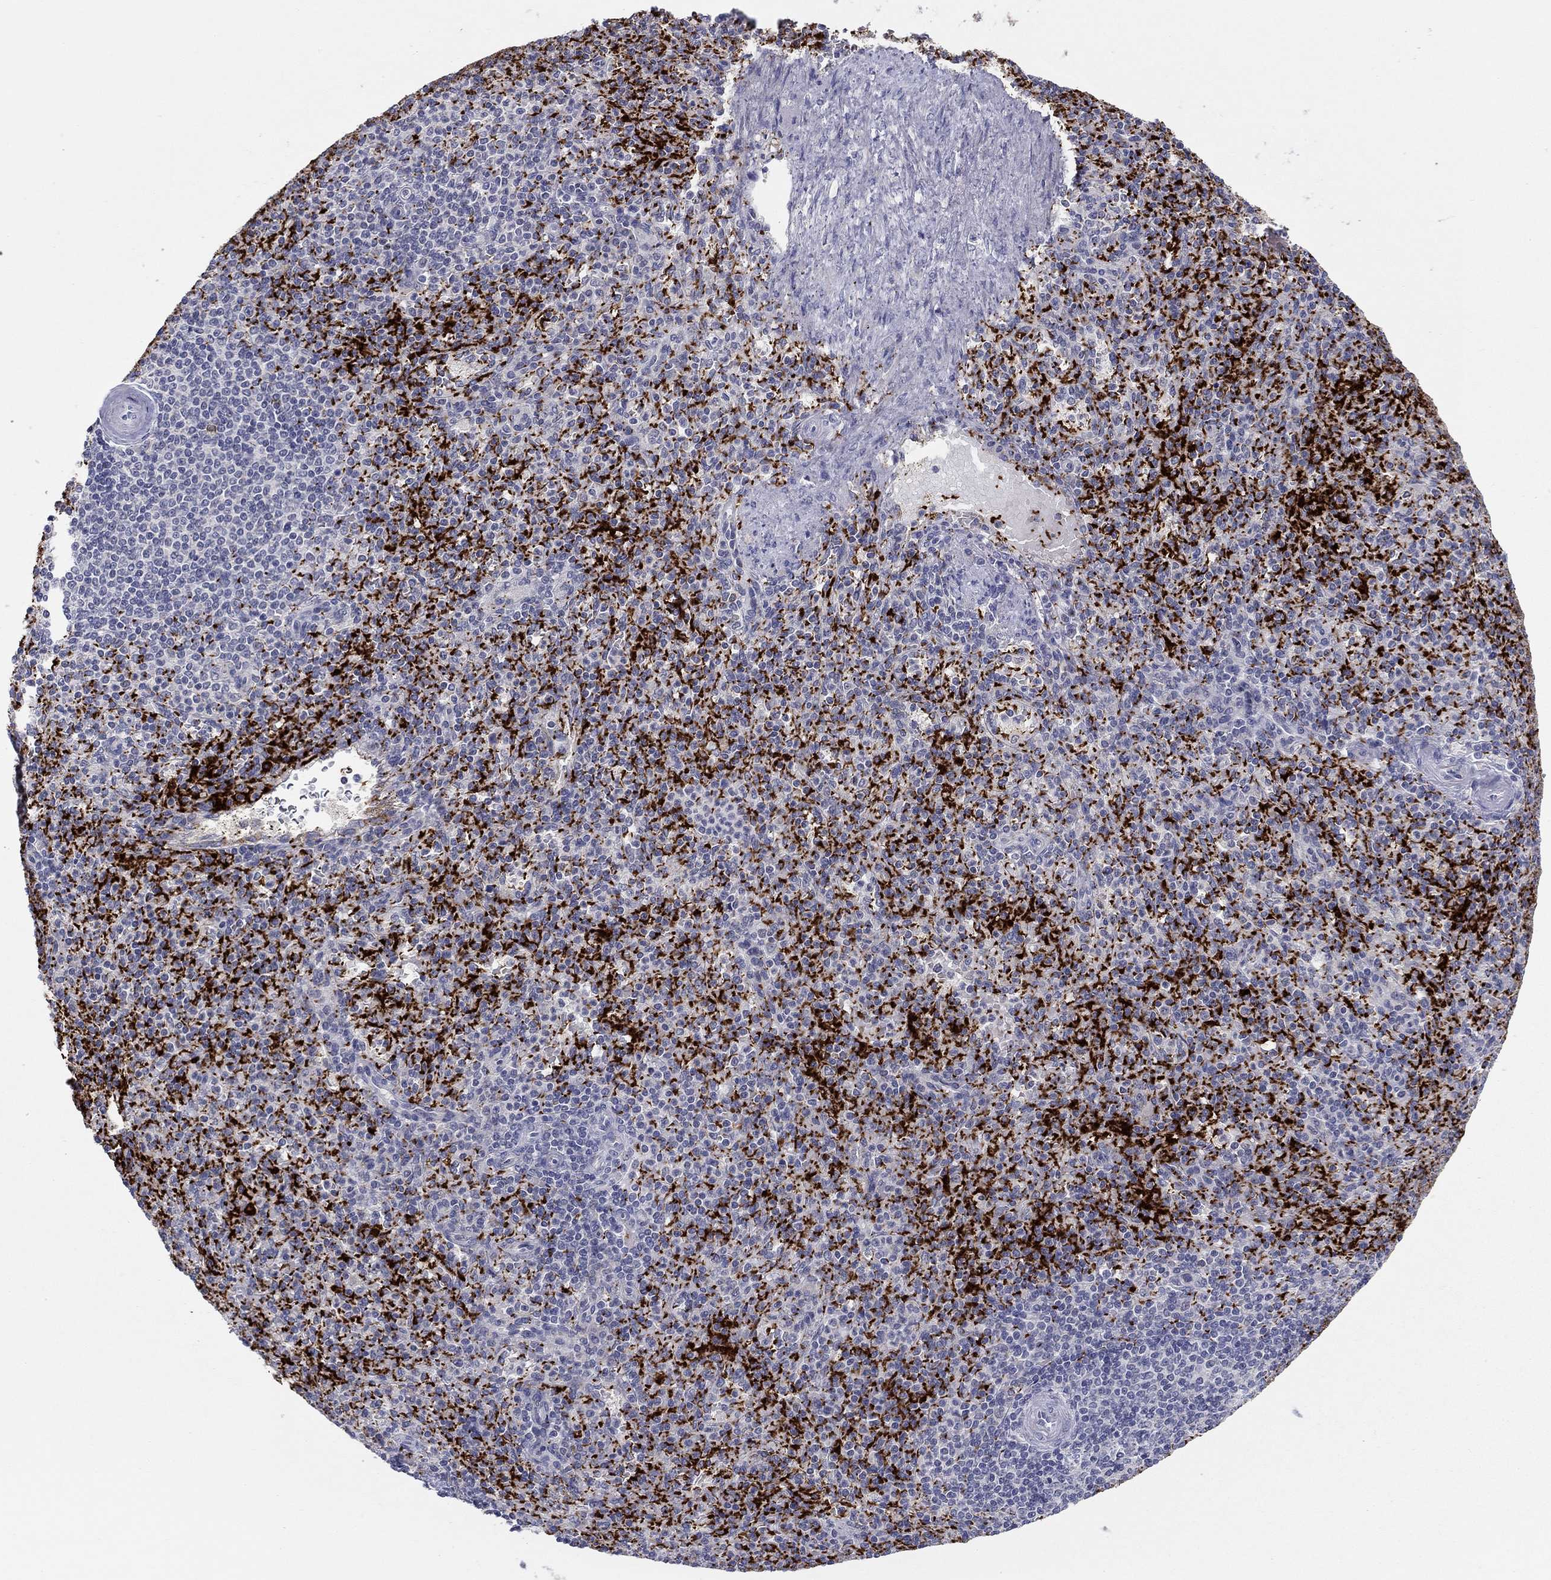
{"staining": {"intensity": "strong", "quantity": ">75%", "location": "cytoplasmic/membranous"}, "tissue": "spleen", "cell_type": "Cells in red pulp", "image_type": "normal", "snomed": [{"axis": "morphology", "description": "Normal tissue, NOS"}, {"axis": "topography", "description": "Spleen"}], "caption": "Strong cytoplasmic/membranous positivity is identified in about >75% of cells in red pulp in unremarkable spleen. The staining is performed using DAB (3,3'-diaminobenzidine) brown chromogen to label protein expression. The nuclei are counter-stained blue using hematoxylin.", "gene": "ALOX12", "patient": {"sex": "female", "age": 74}}